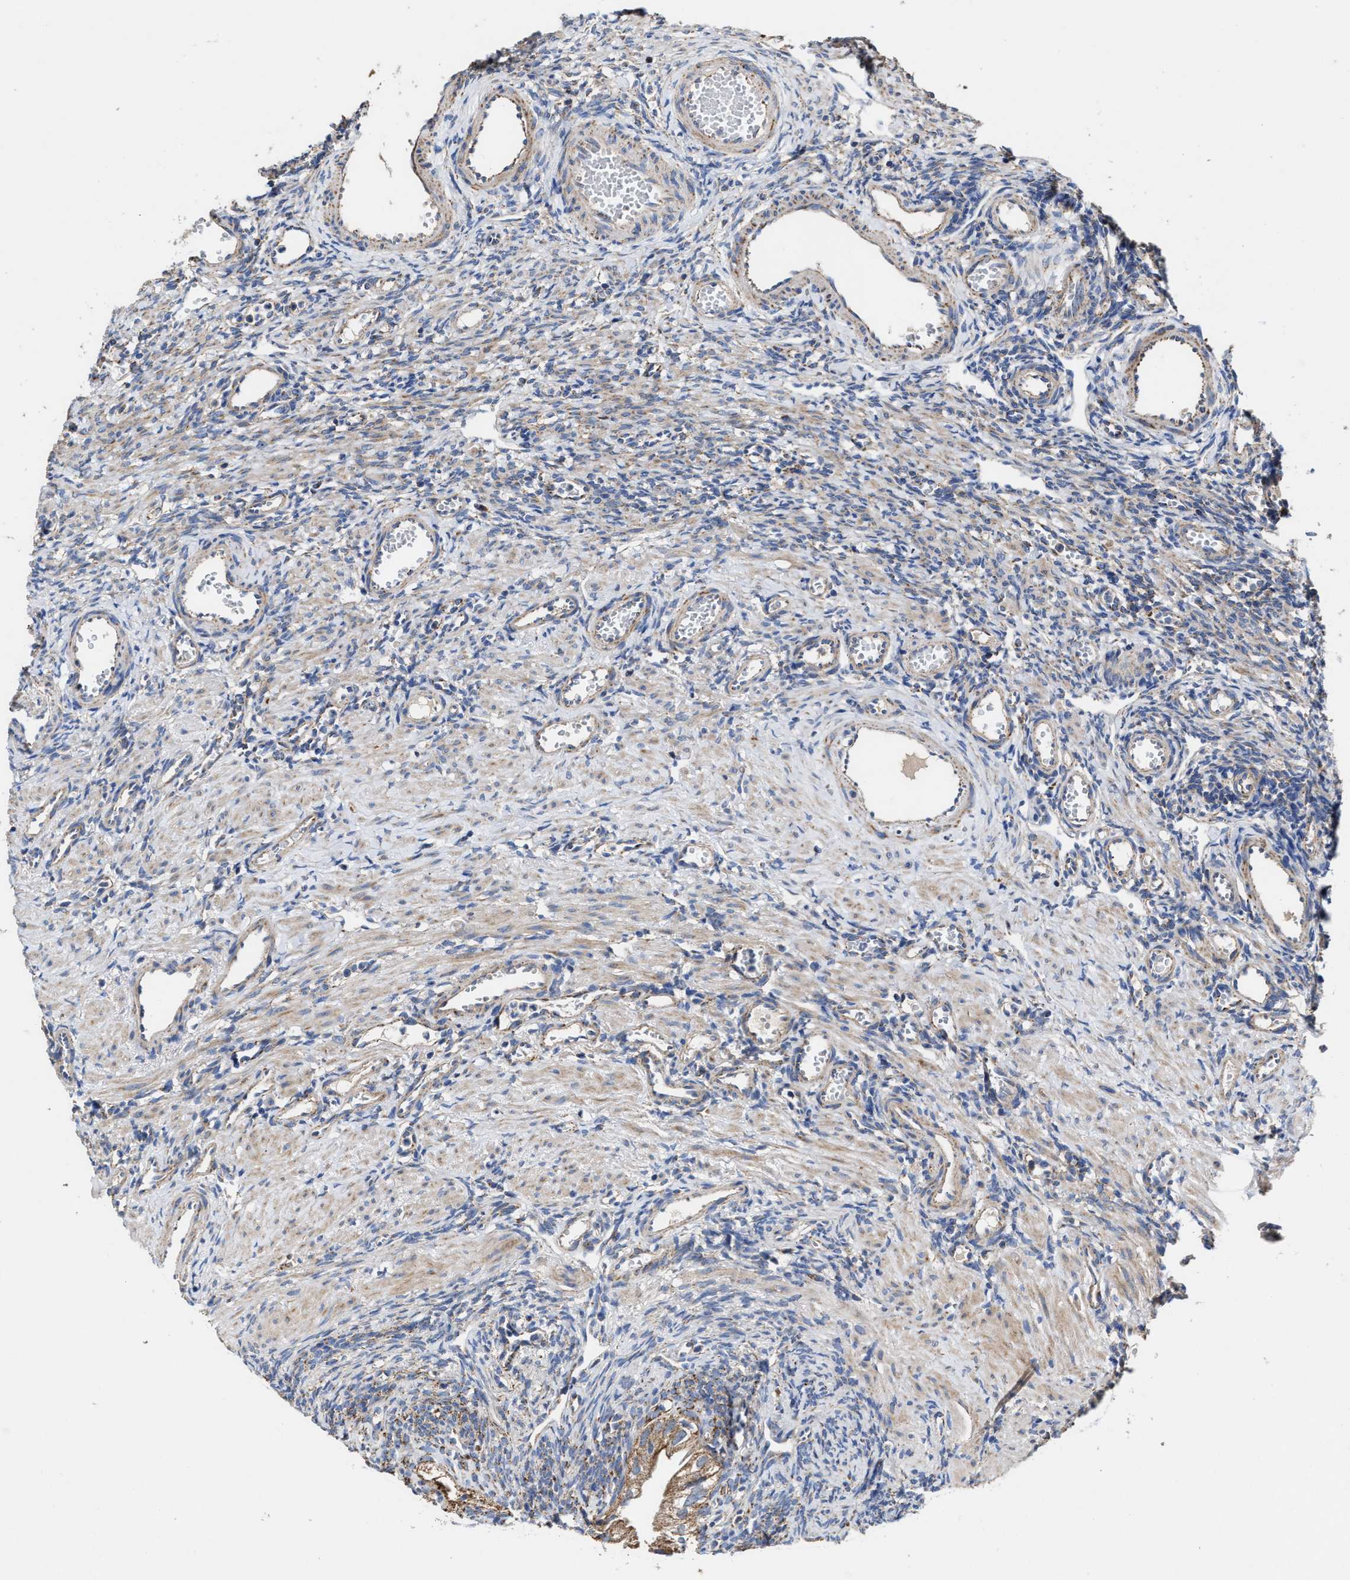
{"staining": {"intensity": "moderate", "quantity": ">75%", "location": "cytoplasmic/membranous"}, "tissue": "ovary", "cell_type": "Follicle cells", "image_type": "normal", "snomed": [{"axis": "morphology", "description": "Normal tissue, NOS"}, {"axis": "topography", "description": "Ovary"}], "caption": "High-magnification brightfield microscopy of benign ovary stained with DAB (3,3'-diaminobenzidine) (brown) and counterstained with hematoxylin (blue). follicle cells exhibit moderate cytoplasmic/membranous staining is appreciated in approximately>75% of cells.", "gene": "MECR", "patient": {"sex": "female", "age": 33}}